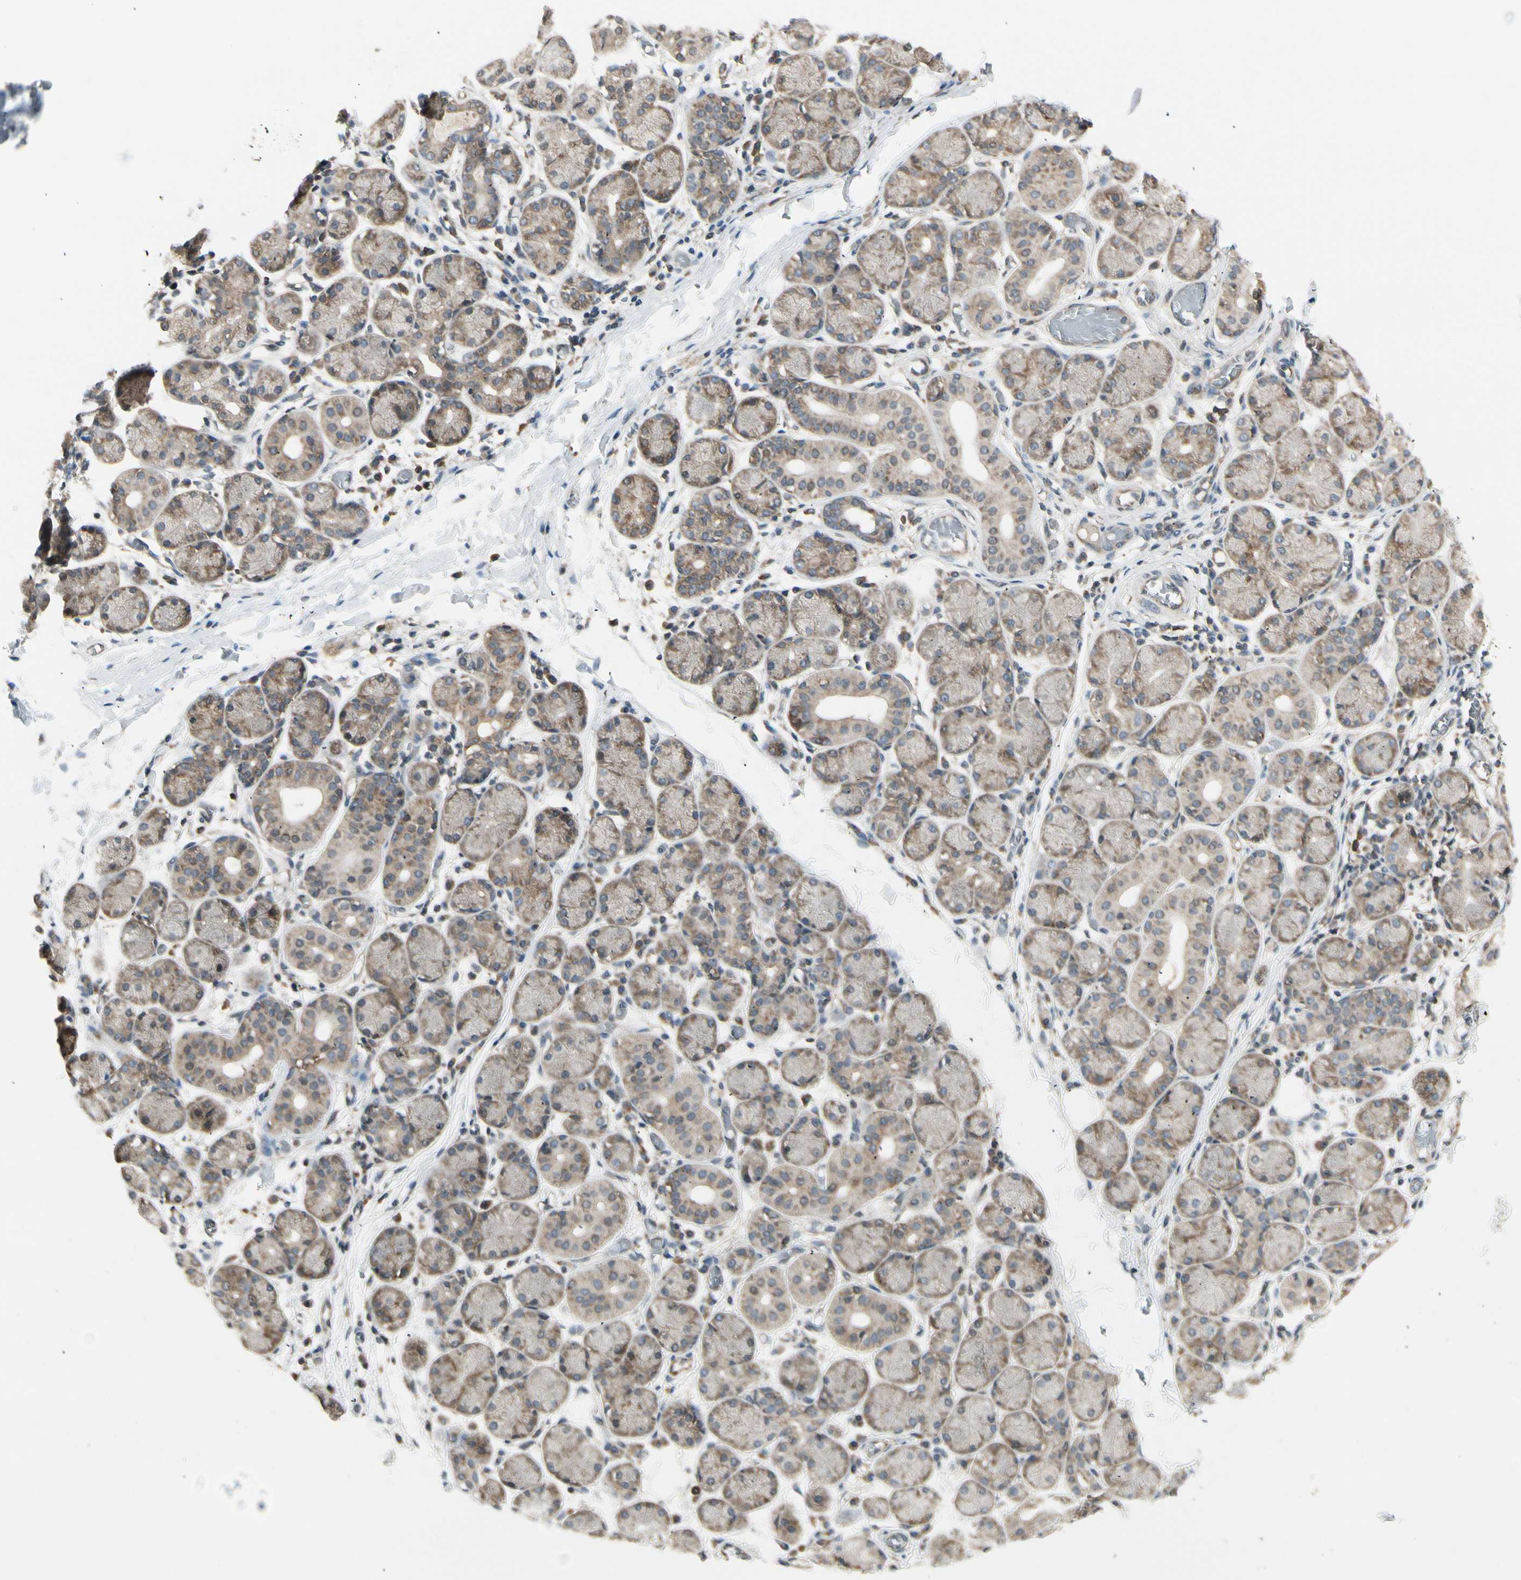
{"staining": {"intensity": "moderate", "quantity": ">75%", "location": "cytoplasmic/membranous"}, "tissue": "salivary gland", "cell_type": "Glandular cells", "image_type": "normal", "snomed": [{"axis": "morphology", "description": "Normal tissue, NOS"}, {"axis": "topography", "description": "Salivary gland"}], "caption": "This histopathology image reveals immunohistochemistry (IHC) staining of normal salivary gland, with medium moderate cytoplasmic/membranous positivity in approximately >75% of glandular cells.", "gene": "OXSR1", "patient": {"sex": "female", "age": 24}}